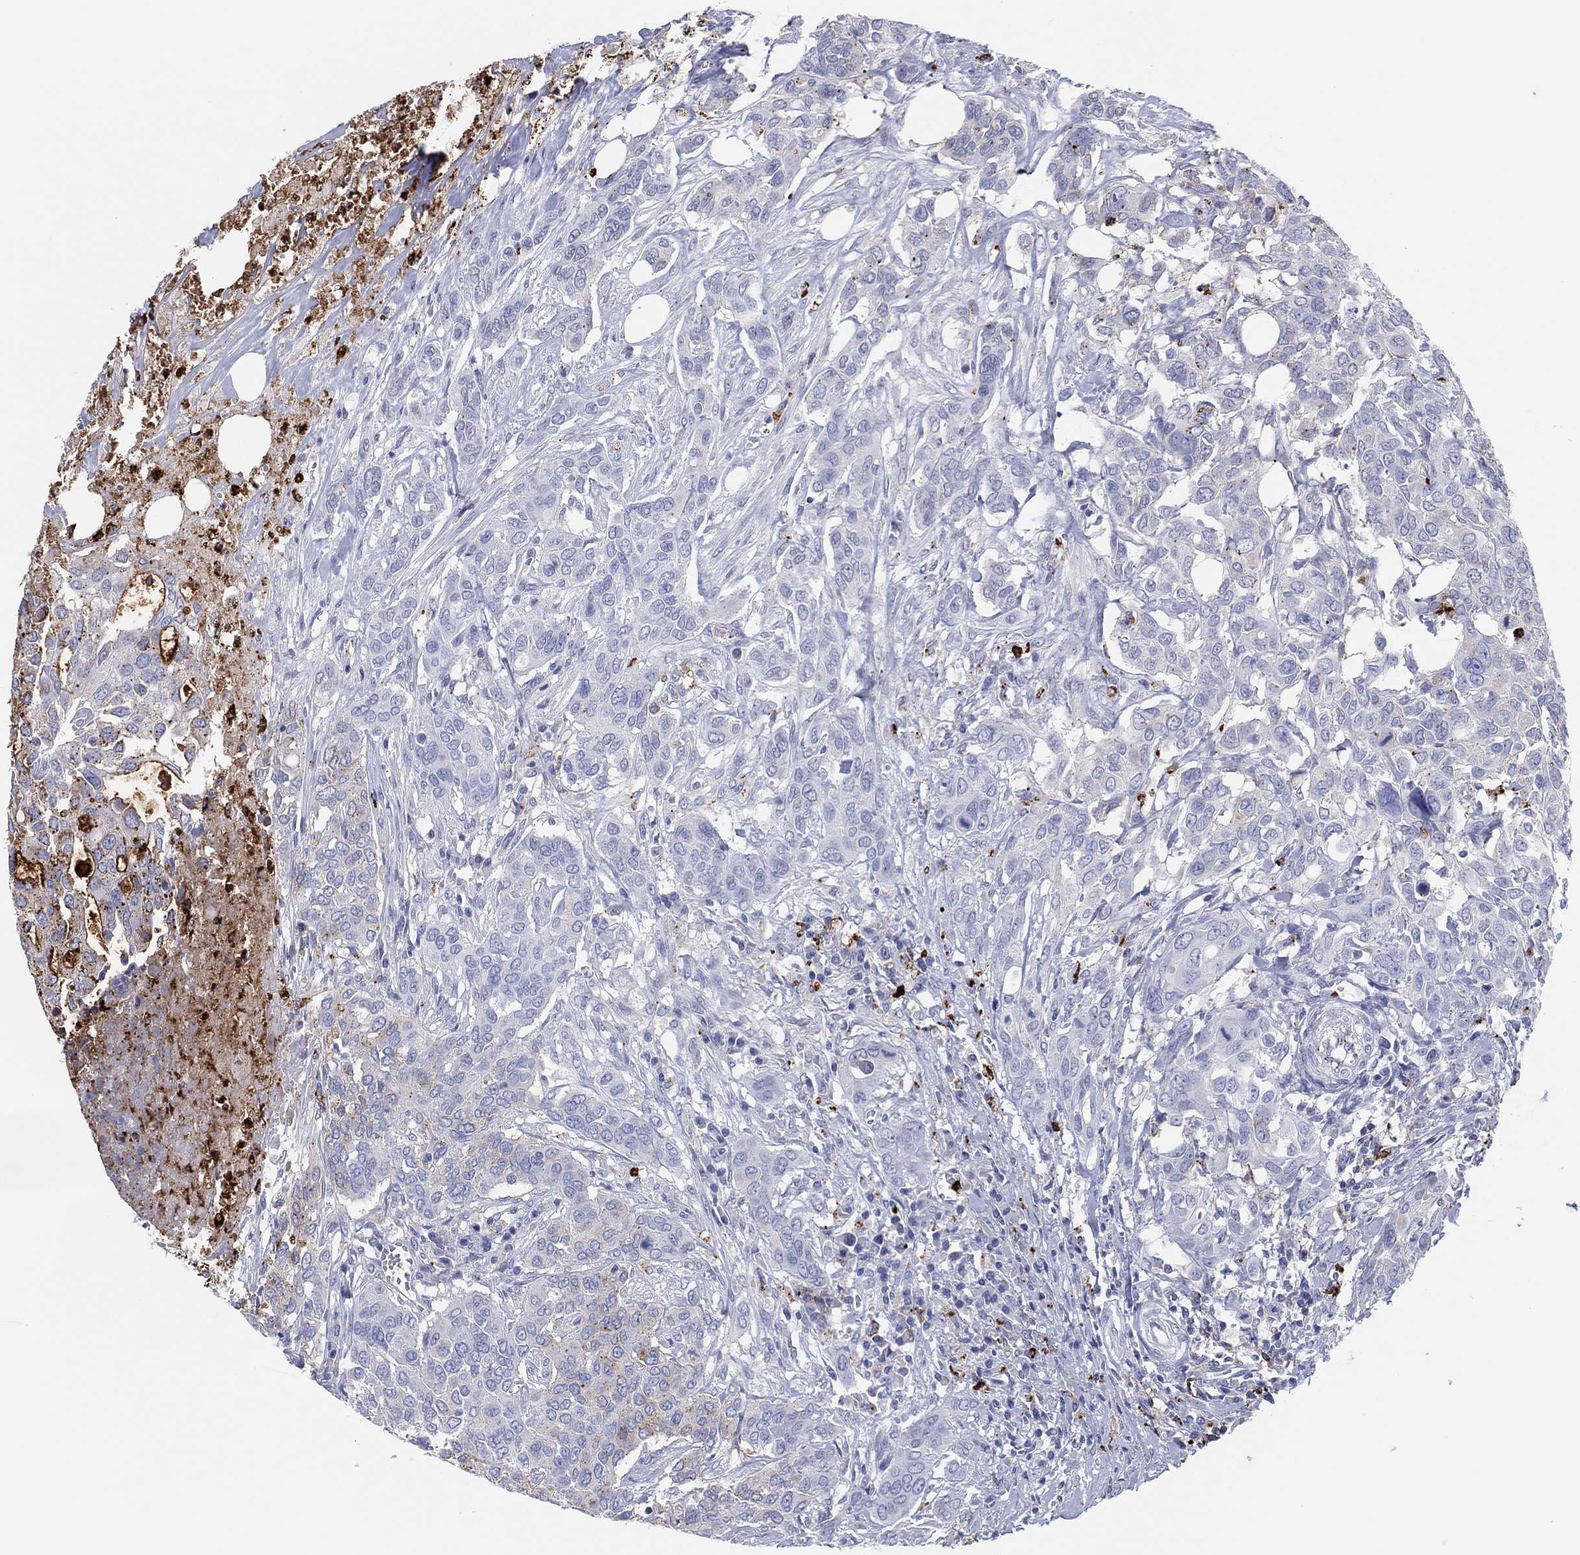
{"staining": {"intensity": "negative", "quantity": "none", "location": "none"}, "tissue": "urothelial cancer", "cell_type": "Tumor cells", "image_type": "cancer", "snomed": [{"axis": "morphology", "description": "Urothelial carcinoma, NOS"}, {"axis": "morphology", "description": "Urothelial carcinoma, High grade"}, {"axis": "topography", "description": "Urinary bladder"}], "caption": "A photomicrograph of high-grade urothelial carcinoma stained for a protein reveals no brown staining in tumor cells. (IHC, brightfield microscopy, high magnification).", "gene": "PLAC8", "patient": {"sex": "male", "age": 63}}